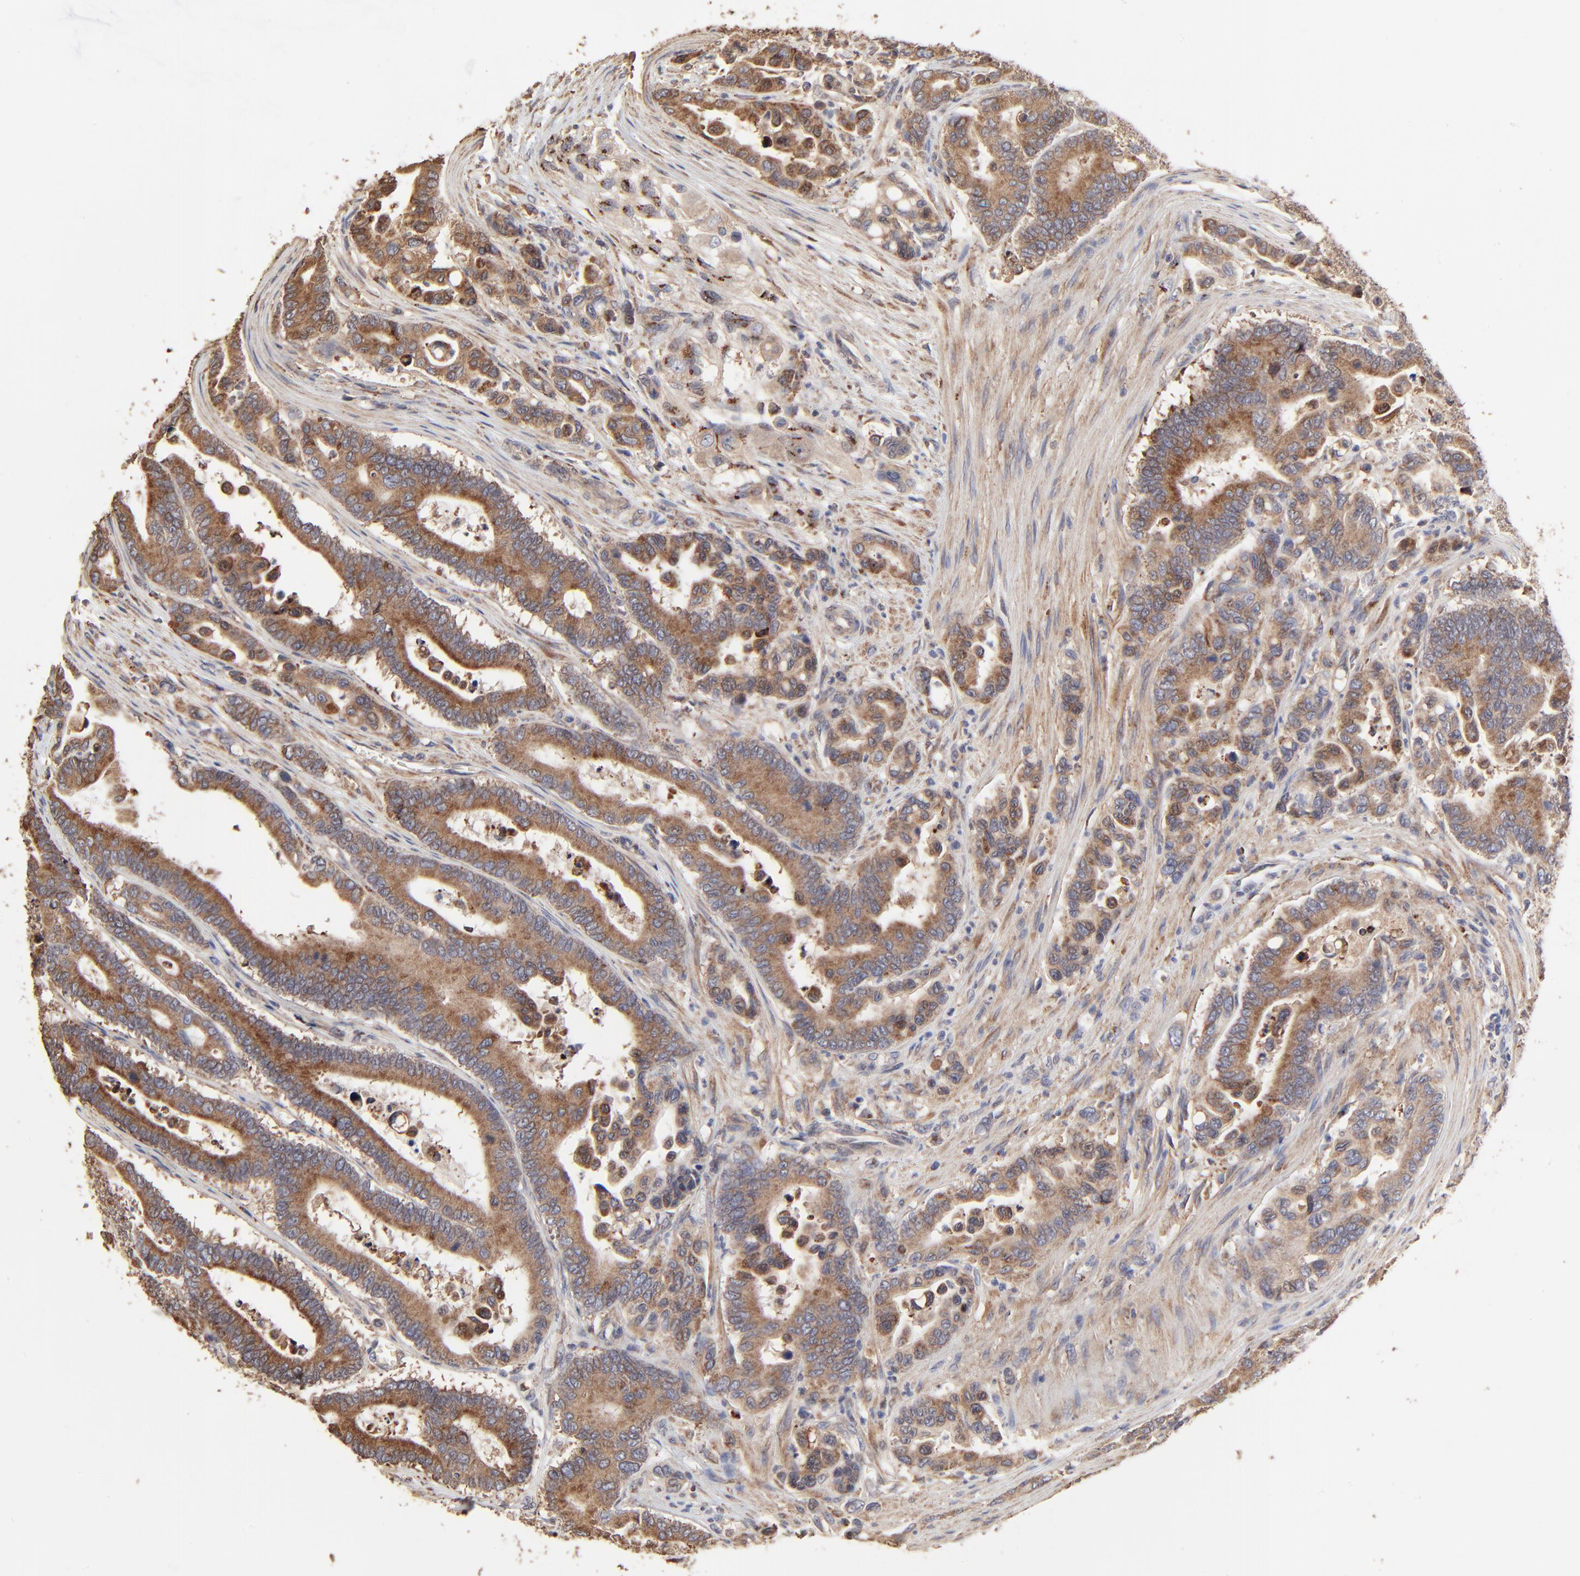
{"staining": {"intensity": "strong", "quantity": ">75%", "location": "cytoplasmic/membranous"}, "tissue": "colorectal cancer", "cell_type": "Tumor cells", "image_type": "cancer", "snomed": [{"axis": "morphology", "description": "Normal tissue, NOS"}, {"axis": "morphology", "description": "Adenocarcinoma, NOS"}, {"axis": "topography", "description": "Colon"}], "caption": "A high amount of strong cytoplasmic/membranous positivity is appreciated in approximately >75% of tumor cells in colorectal adenocarcinoma tissue.", "gene": "ELP2", "patient": {"sex": "male", "age": 82}}